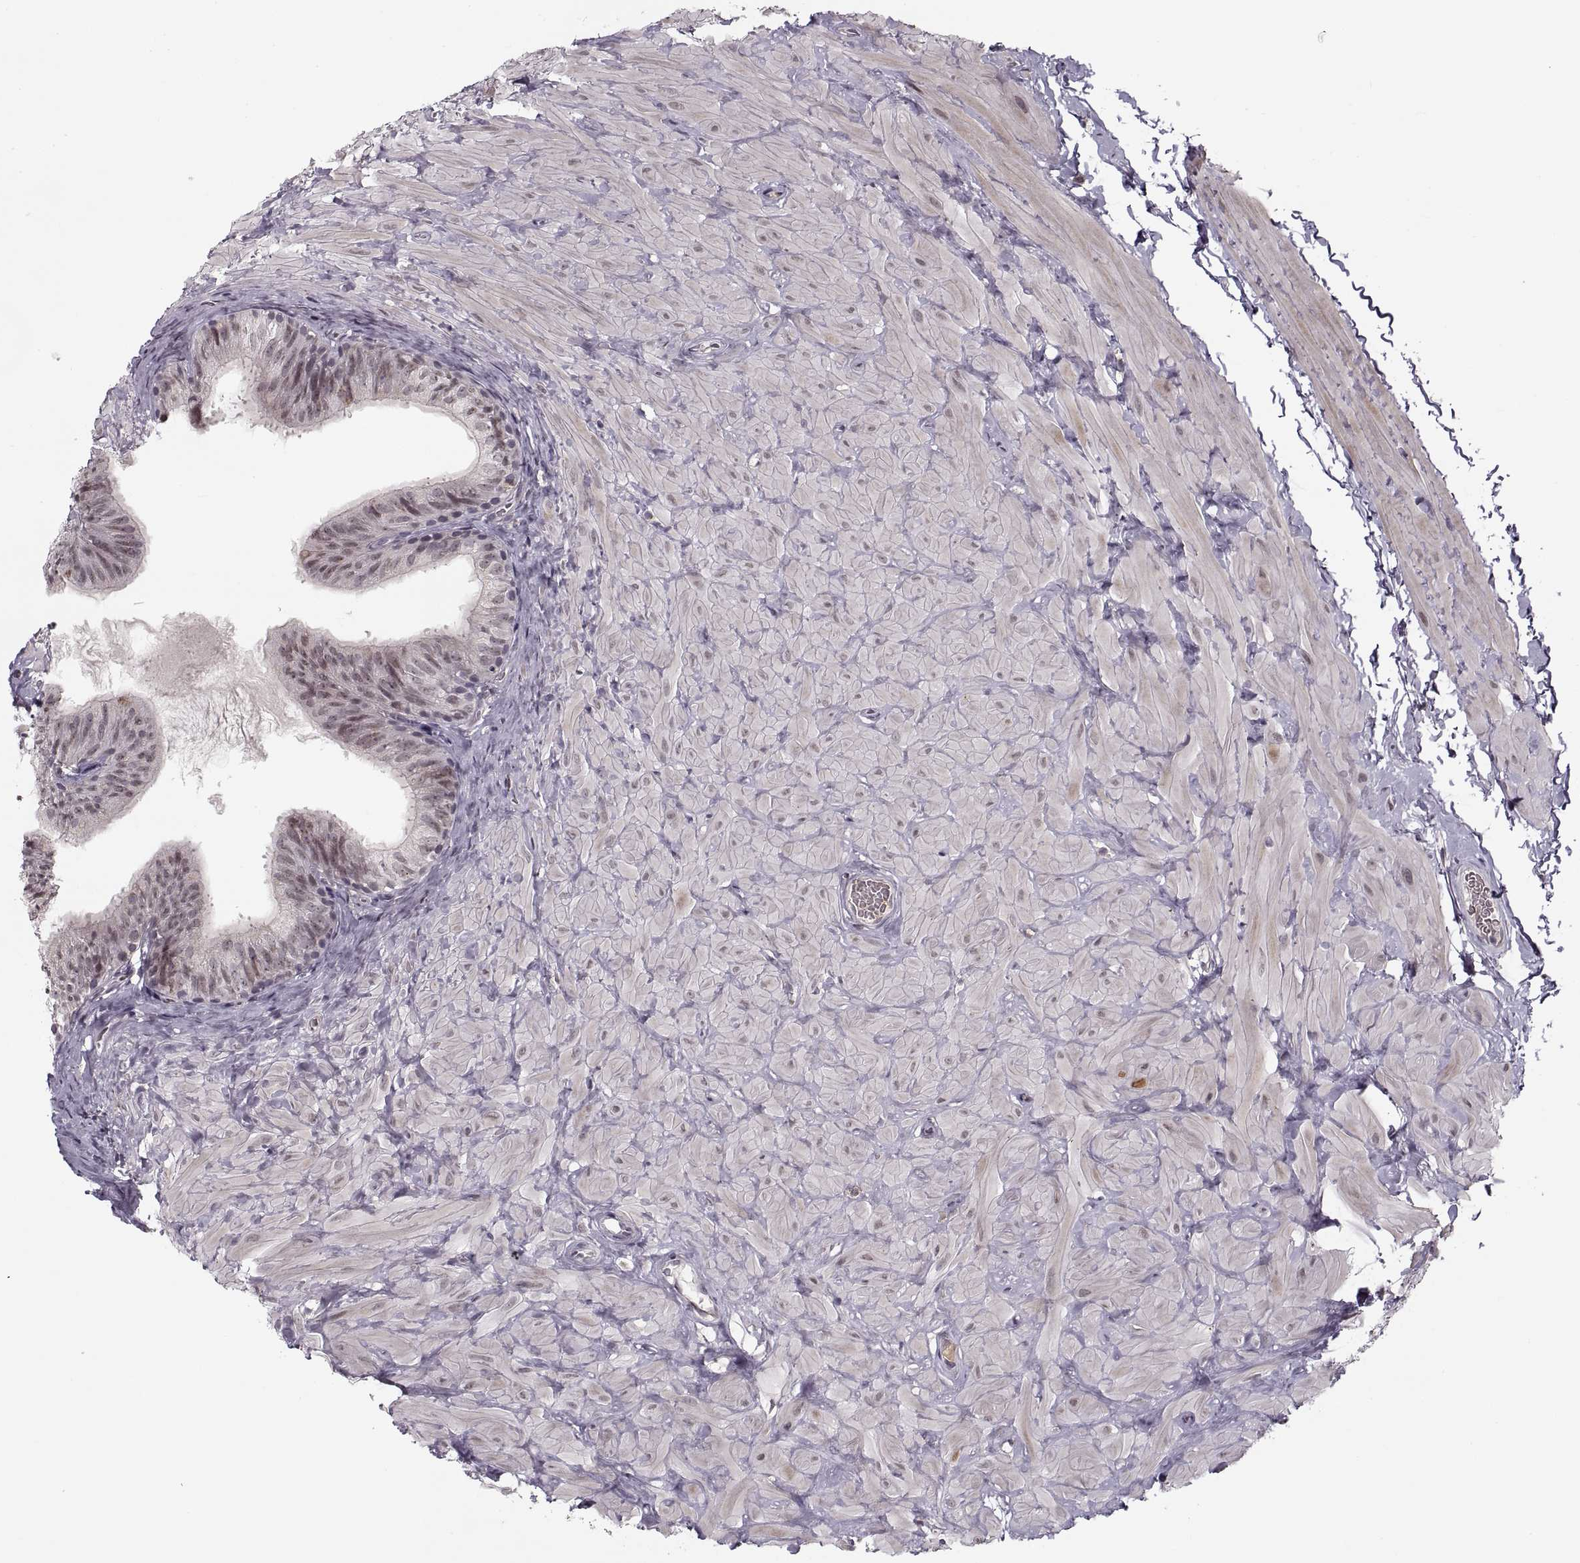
{"staining": {"intensity": "negative", "quantity": "none", "location": "none"}, "tissue": "epididymis", "cell_type": "Glandular cells", "image_type": "normal", "snomed": [{"axis": "morphology", "description": "Normal tissue, NOS"}, {"axis": "topography", "description": "Epididymis"}, {"axis": "topography", "description": "Vas deferens"}], "caption": "Immunohistochemistry (IHC) micrograph of benign epididymis: human epididymis stained with DAB shows no significant protein expression in glandular cells. Brightfield microscopy of IHC stained with DAB (brown) and hematoxylin (blue), captured at high magnification.", "gene": "ASIC3", "patient": {"sex": "male", "age": 23}}